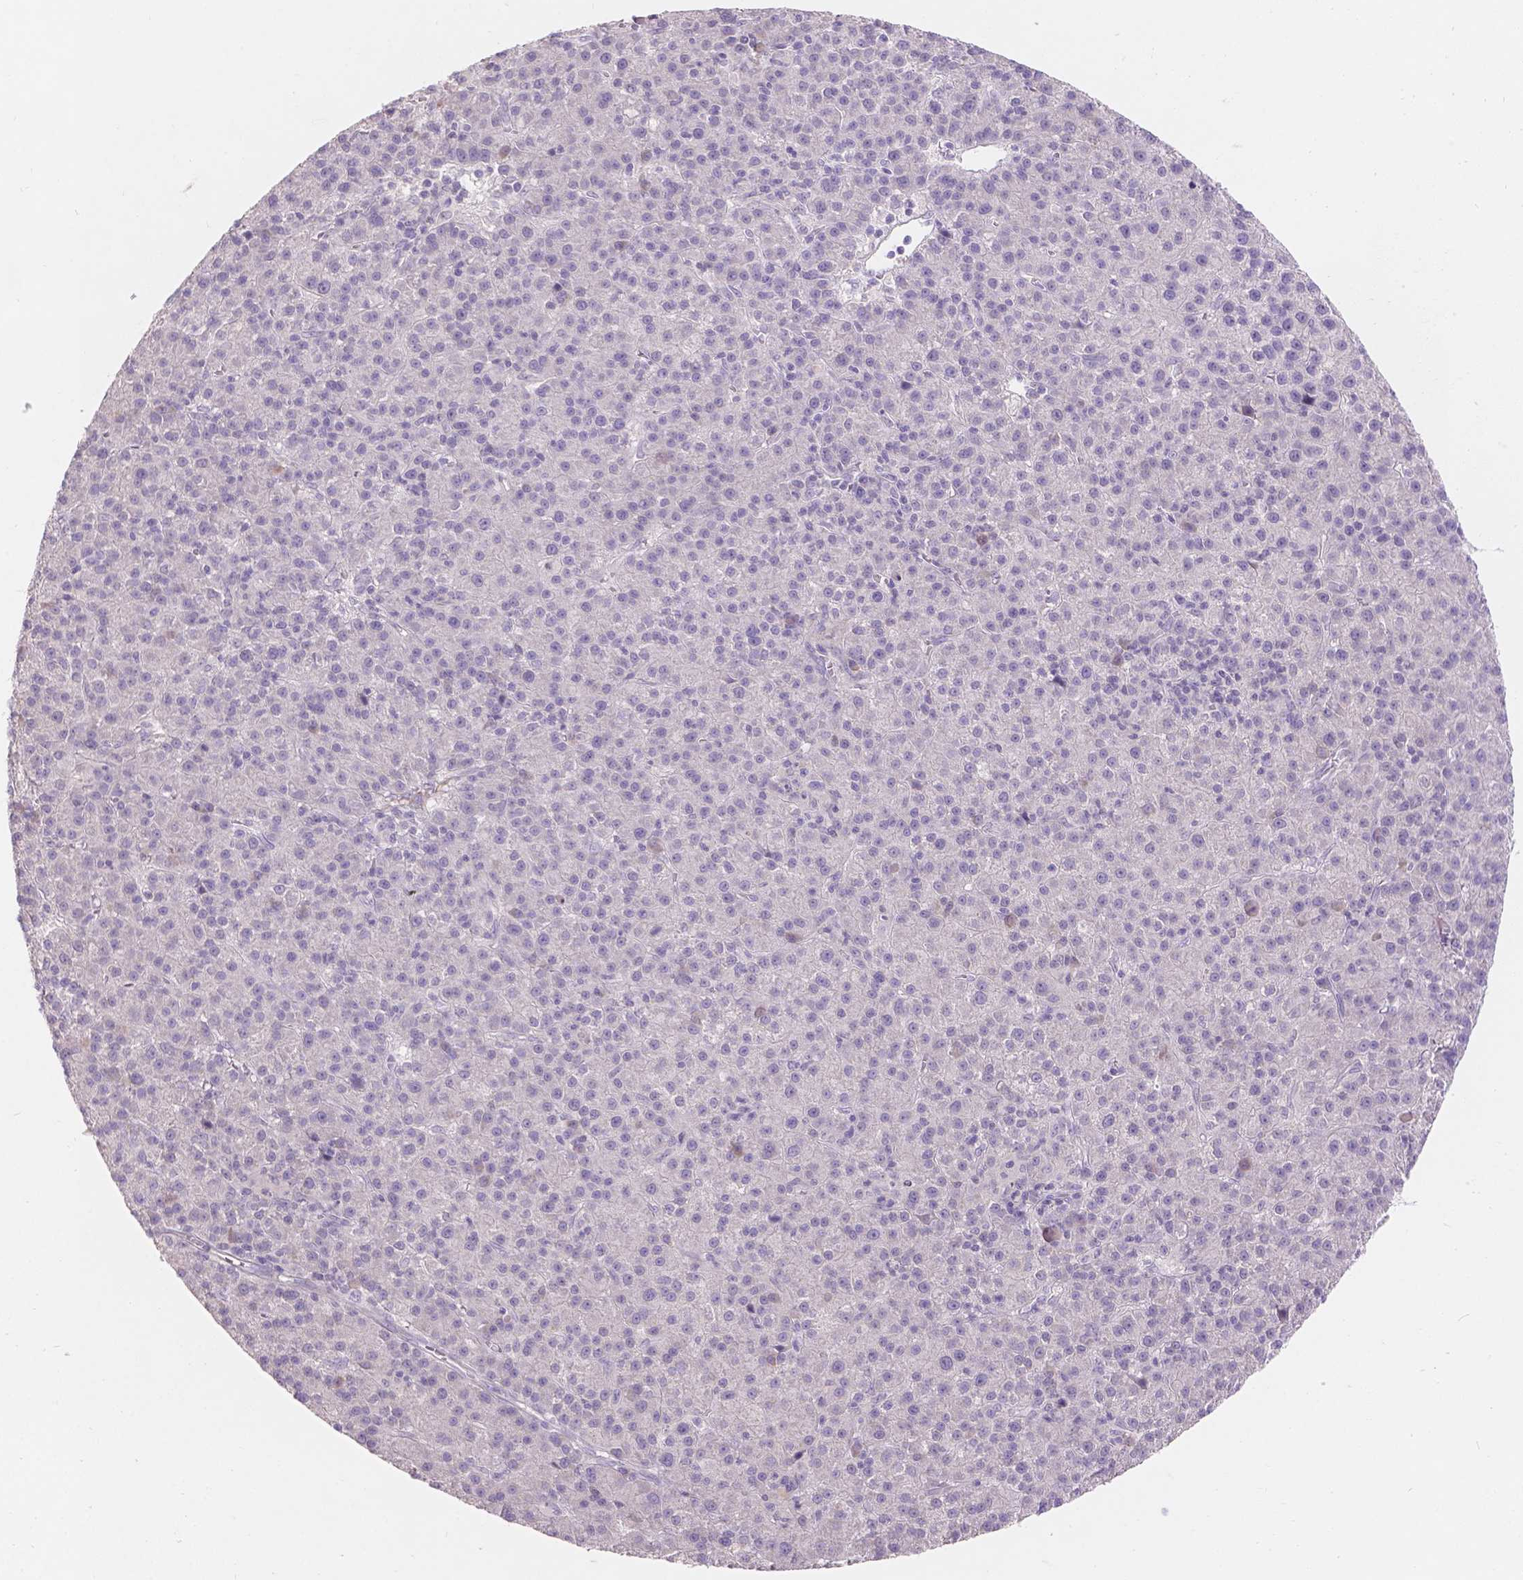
{"staining": {"intensity": "negative", "quantity": "none", "location": "none"}, "tissue": "liver cancer", "cell_type": "Tumor cells", "image_type": "cancer", "snomed": [{"axis": "morphology", "description": "Carcinoma, Hepatocellular, NOS"}, {"axis": "topography", "description": "Liver"}], "caption": "Immunohistochemistry (IHC) image of neoplastic tissue: human liver hepatocellular carcinoma stained with DAB shows no significant protein expression in tumor cells.", "gene": "DCAF4L1", "patient": {"sex": "female", "age": 60}}